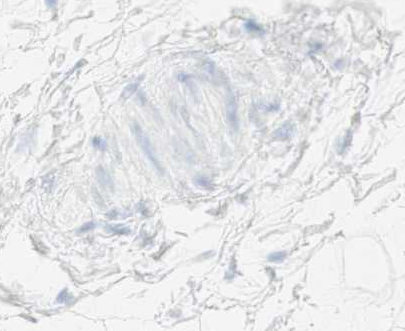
{"staining": {"intensity": "negative", "quantity": "none", "location": "none"}, "tissue": "adipose tissue", "cell_type": "Adipocytes", "image_type": "normal", "snomed": [{"axis": "morphology", "description": "Normal tissue, NOS"}, {"axis": "topography", "description": "Soft tissue"}], "caption": "High power microscopy image of an immunohistochemistry histopathology image of normal adipose tissue, revealing no significant staining in adipocytes.", "gene": "NAPSA", "patient": {"sex": "male", "age": 72}}